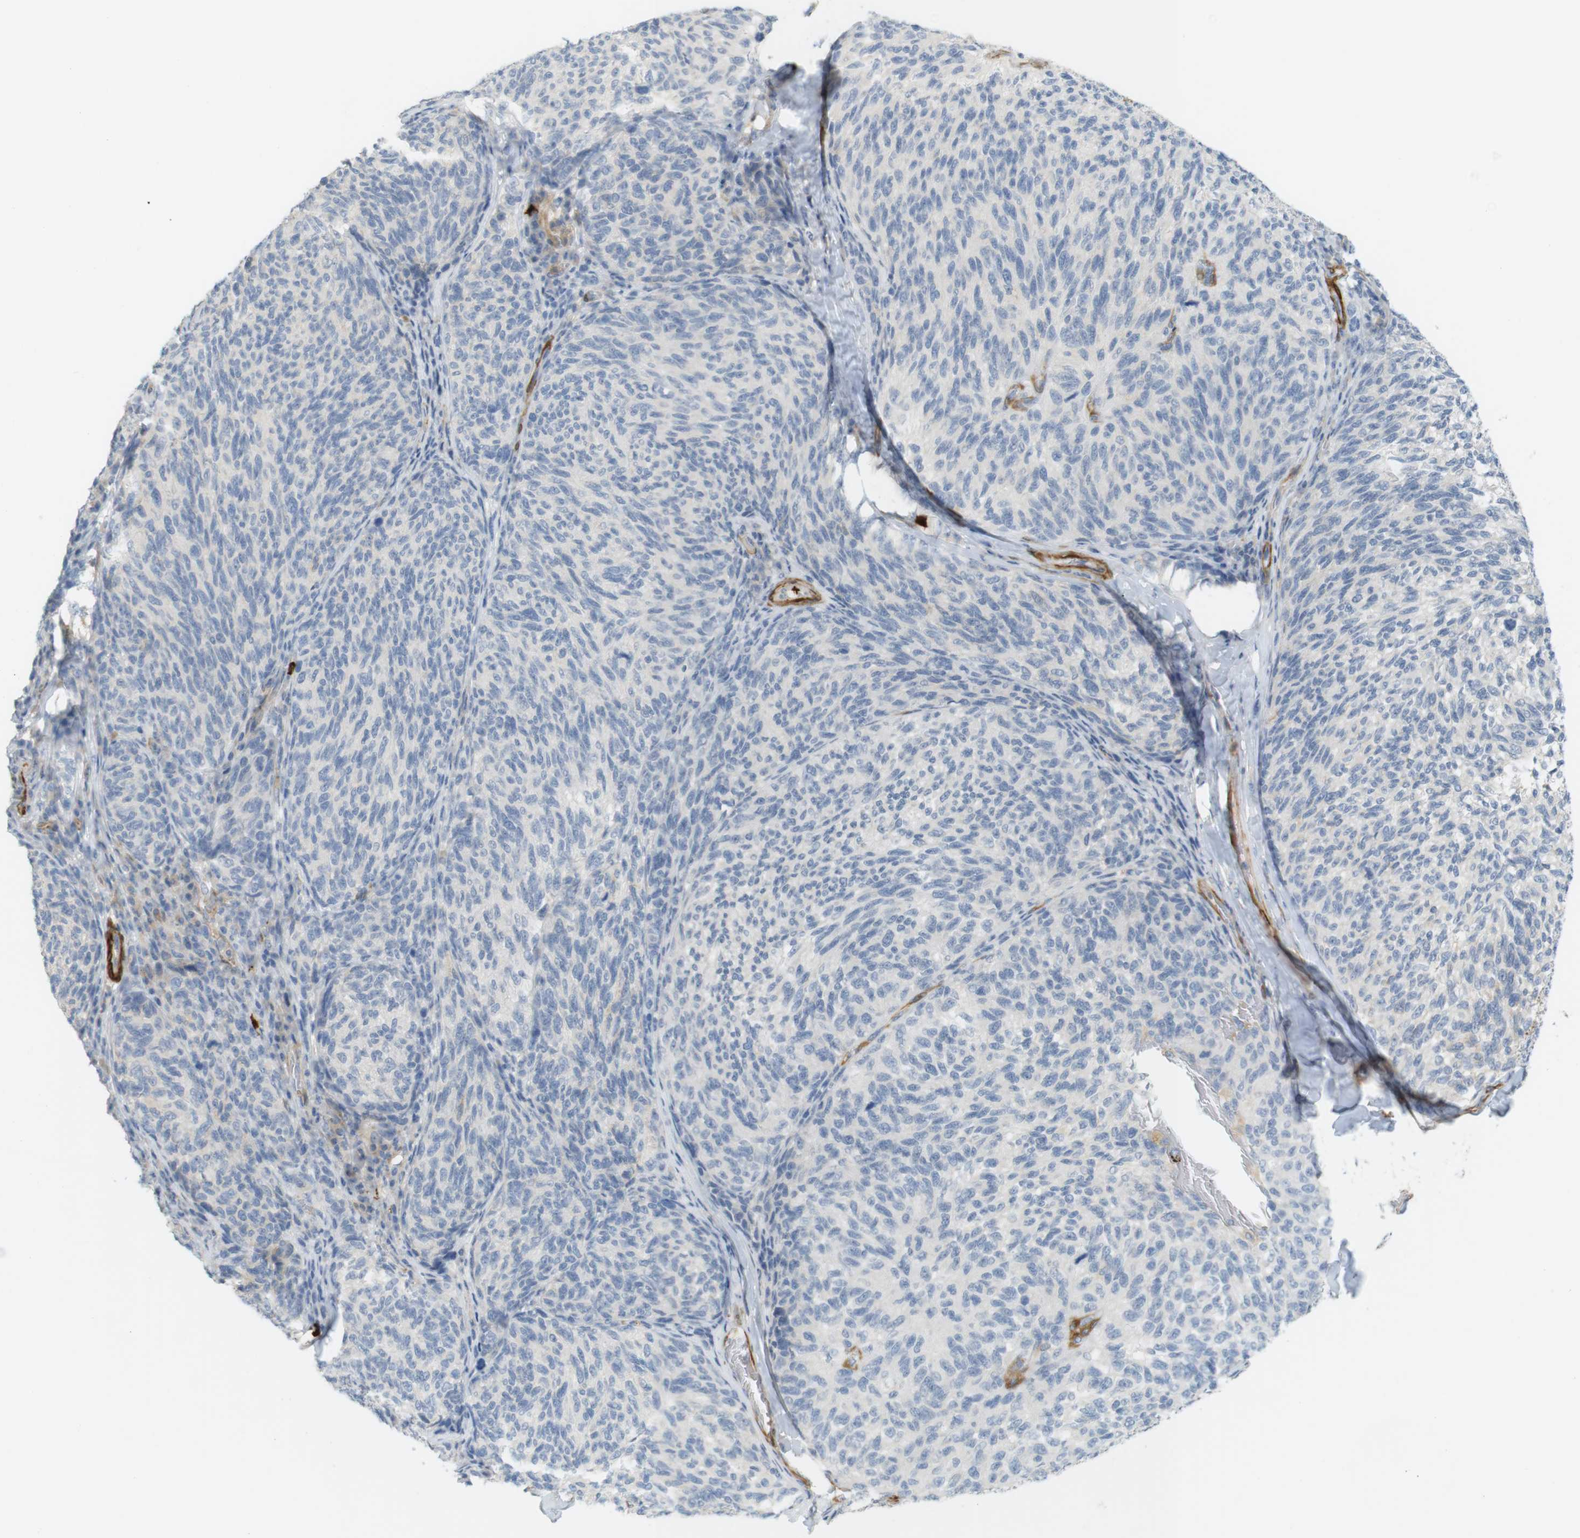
{"staining": {"intensity": "negative", "quantity": "none", "location": "none"}, "tissue": "melanoma", "cell_type": "Tumor cells", "image_type": "cancer", "snomed": [{"axis": "morphology", "description": "Malignant melanoma, NOS"}, {"axis": "topography", "description": "Skin"}], "caption": "This is an IHC photomicrograph of melanoma. There is no expression in tumor cells.", "gene": "PDE3A", "patient": {"sex": "female", "age": 73}}